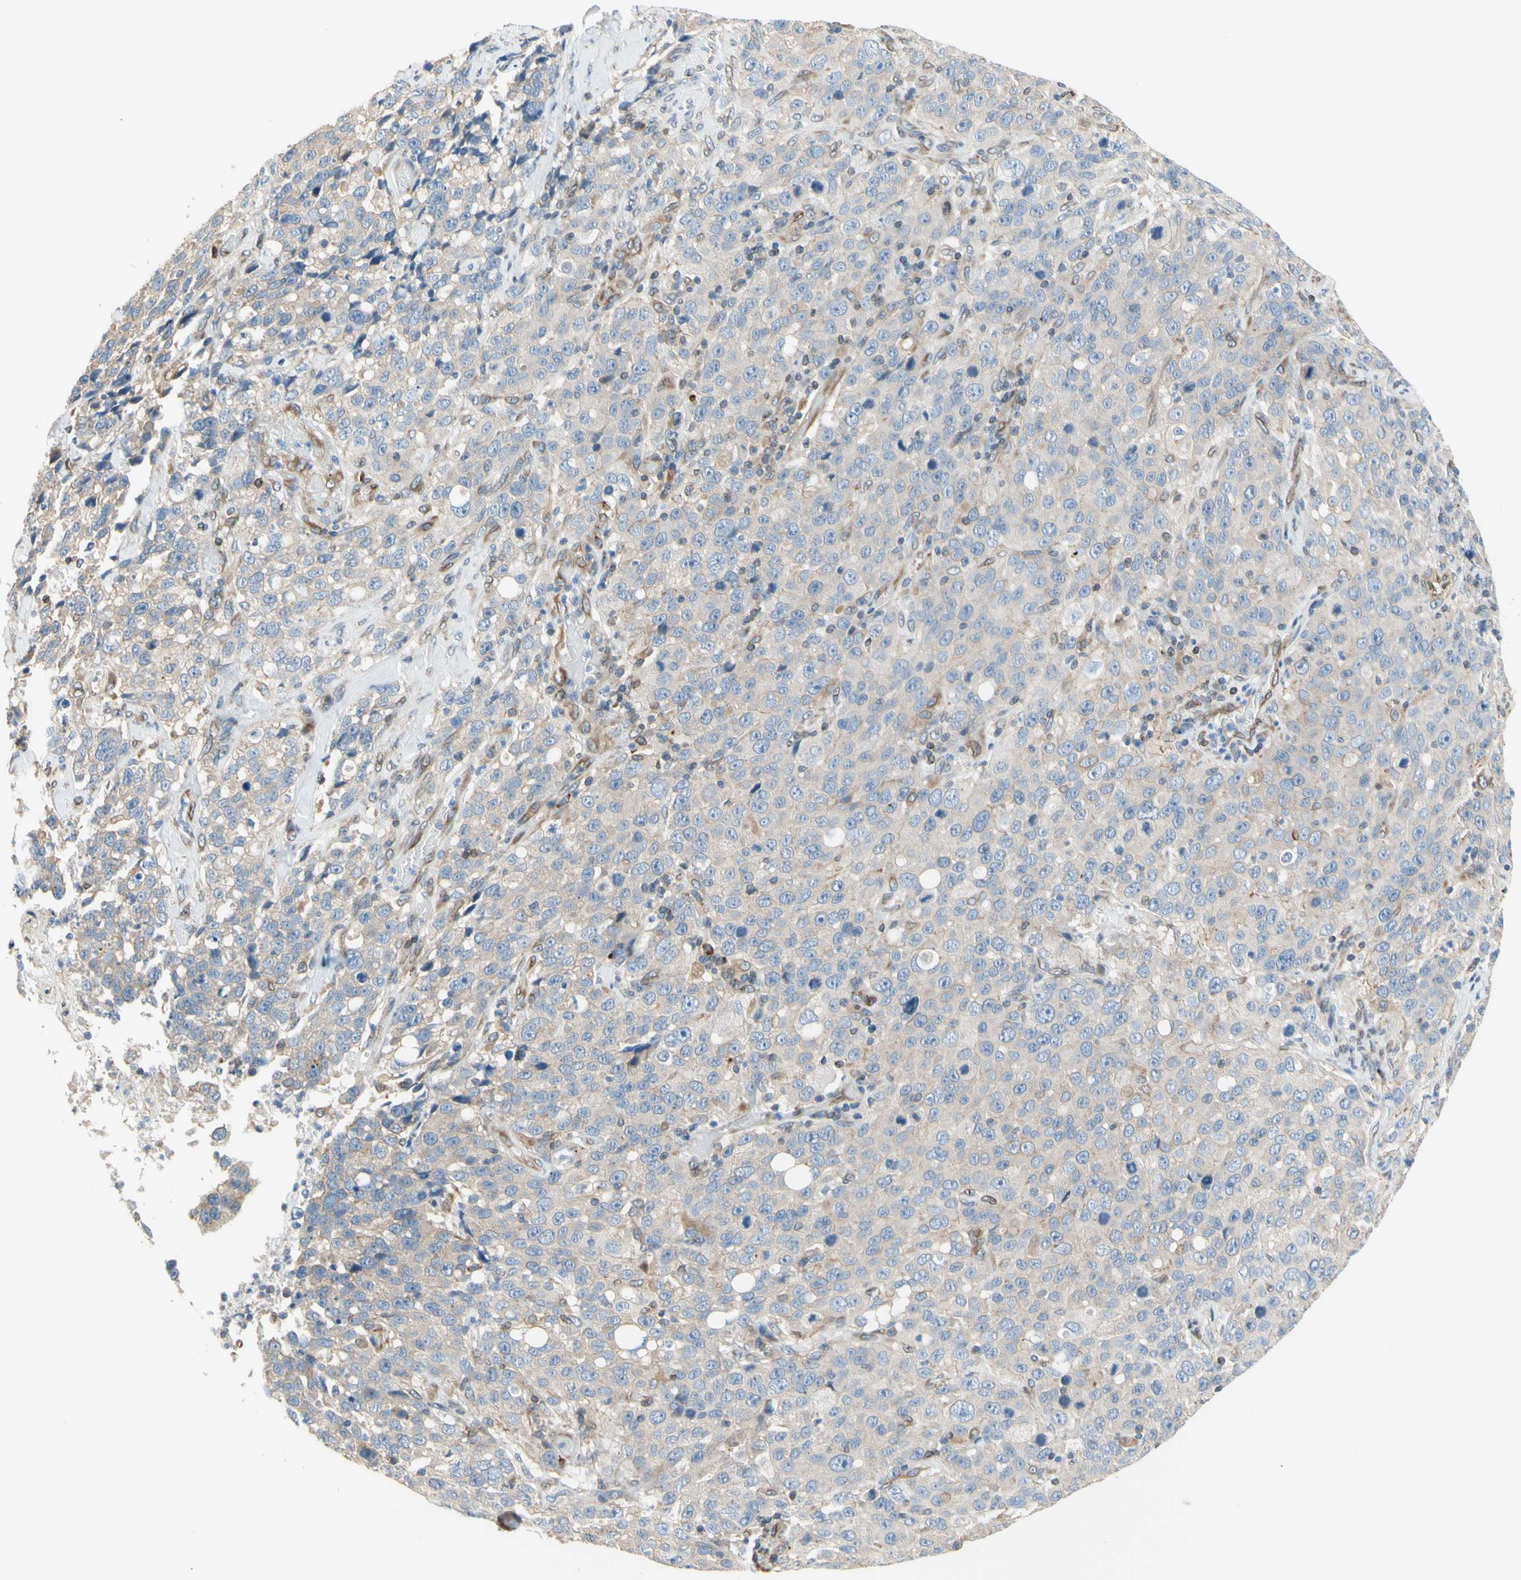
{"staining": {"intensity": "weak", "quantity": "25%-75%", "location": "cytoplasmic/membranous"}, "tissue": "stomach cancer", "cell_type": "Tumor cells", "image_type": "cancer", "snomed": [{"axis": "morphology", "description": "Normal tissue, NOS"}, {"axis": "morphology", "description": "Adenocarcinoma, NOS"}, {"axis": "topography", "description": "Stomach"}], "caption": "The photomicrograph displays staining of stomach cancer, revealing weak cytoplasmic/membranous protein expression (brown color) within tumor cells.", "gene": "TRAF2", "patient": {"sex": "male", "age": 48}}